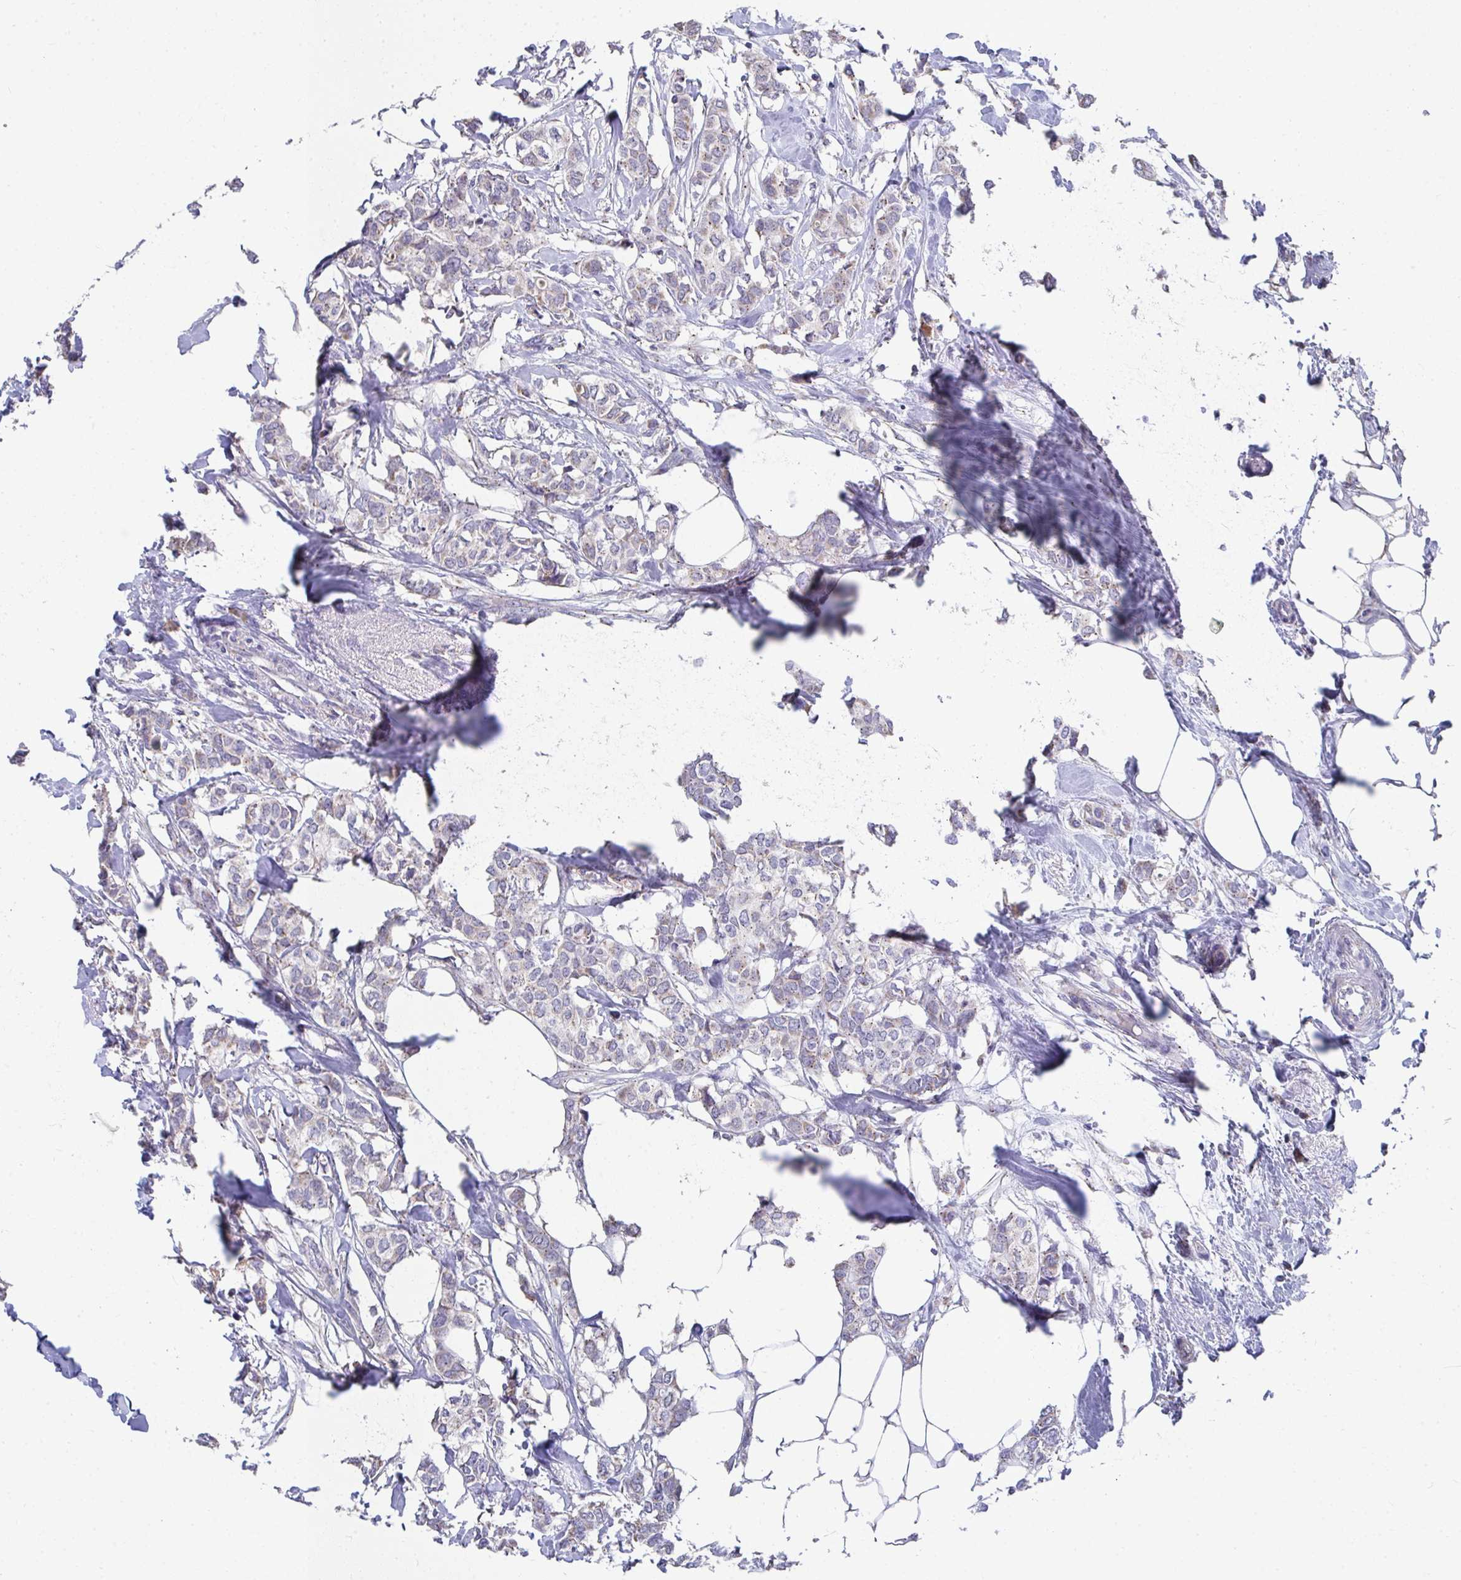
{"staining": {"intensity": "weak", "quantity": "<25%", "location": "cytoplasmic/membranous"}, "tissue": "breast cancer", "cell_type": "Tumor cells", "image_type": "cancer", "snomed": [{"axis": "morphology", "description": "Duct carcinoma"}, {"axis": "topography", "description": "Breast"}], "caption": "This is an immunohistochemistry histopathology image of human intraductal carcinoma (breast). There is no positivity in tumor cells.", "gene": "TMPRSS2", "patient": {"sex": "female", "age": 62}}